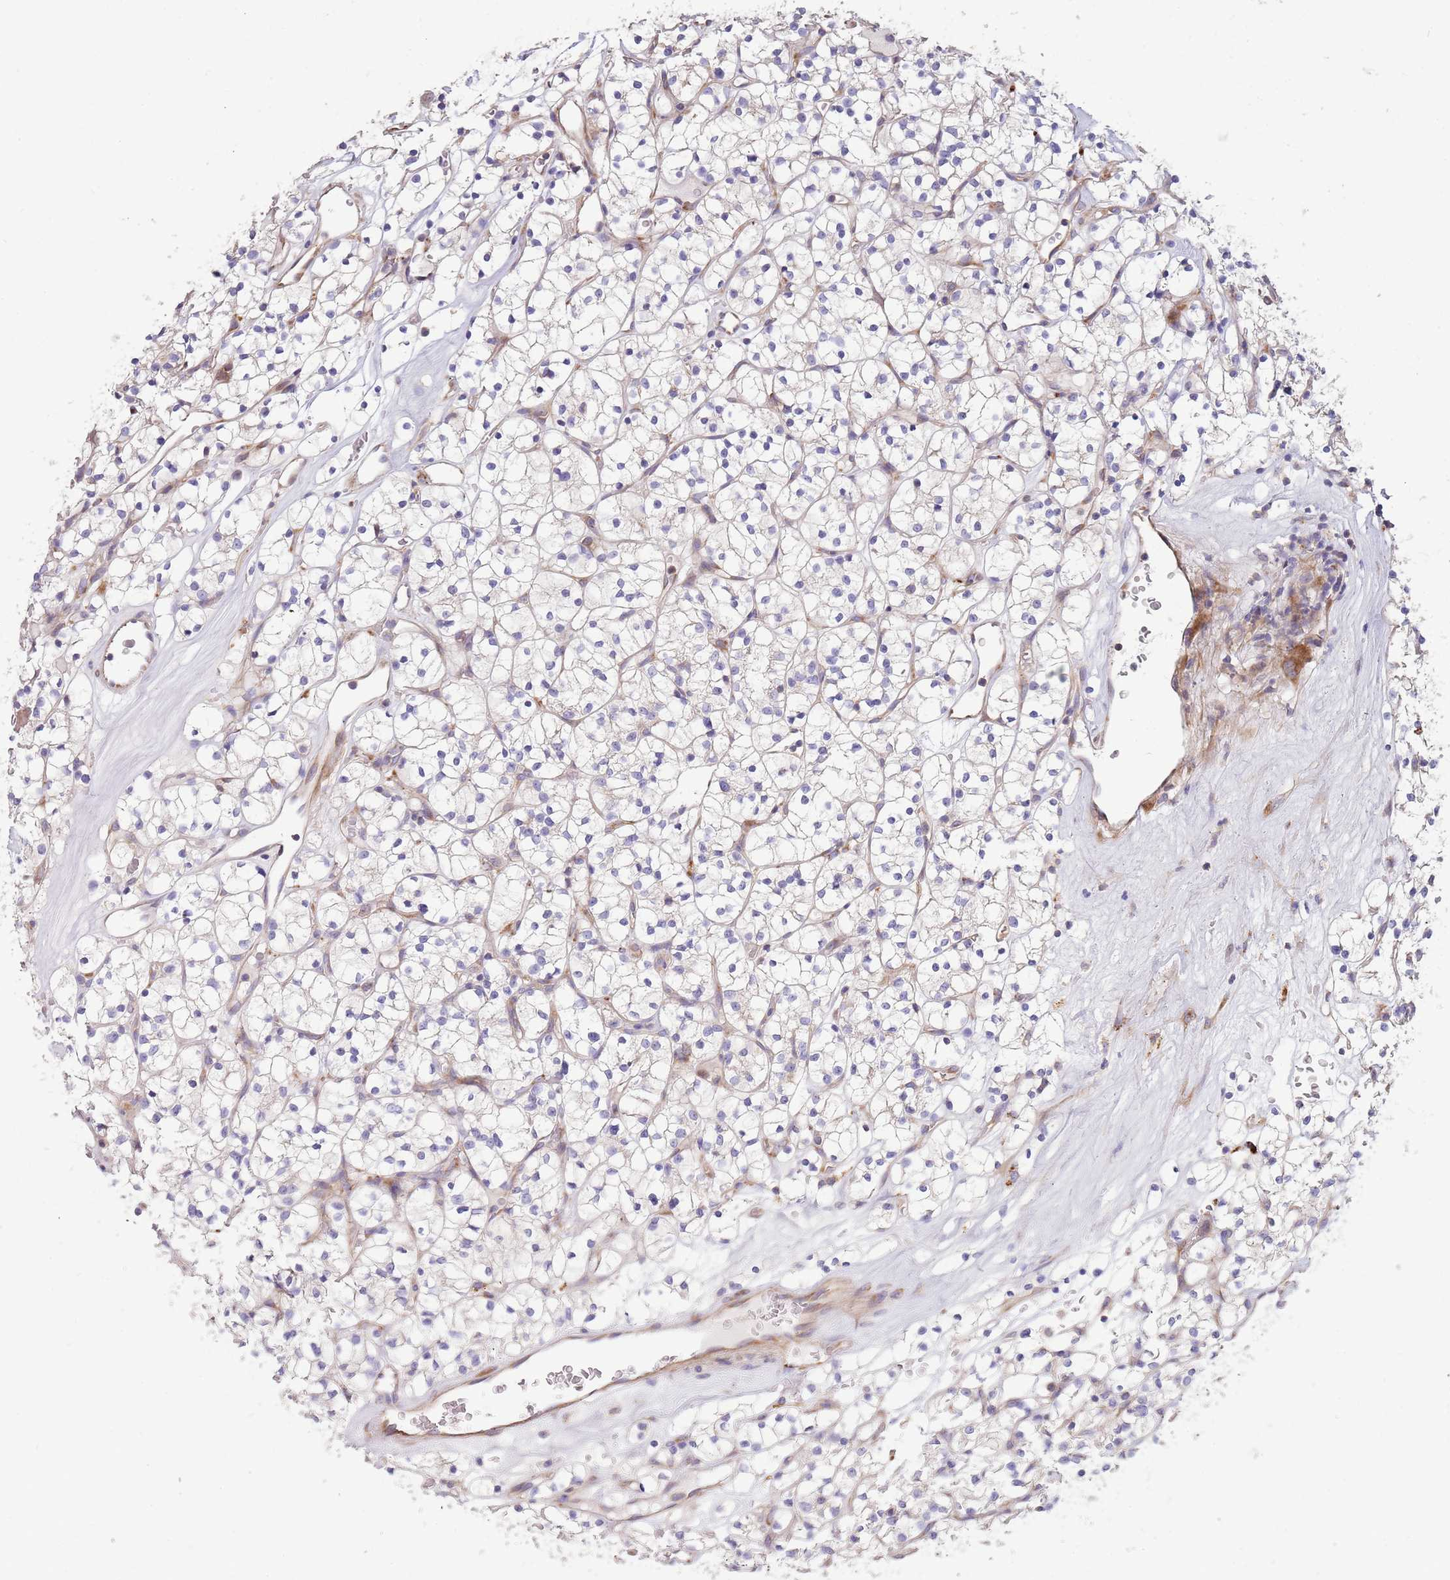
{"staining": {"intensity": "negative", "quantity": "none", "location": "none"}, "tissue": "renal cancer", "cell_type": "Tumor cells", "image_type": "cancer", "snomed": [{"axis": "morphology", "description": "Adenocarcinoma, NOS"}, {"axis": "topography", "description": "Kidney"}], "caption": "This is an immunohistochemistry (IHC) micrograph of renal adenocarcinoma. There is no staining in tumor cells.", "gene": "ARMCX6", "patient": {"sex": "female", "age": 64}}